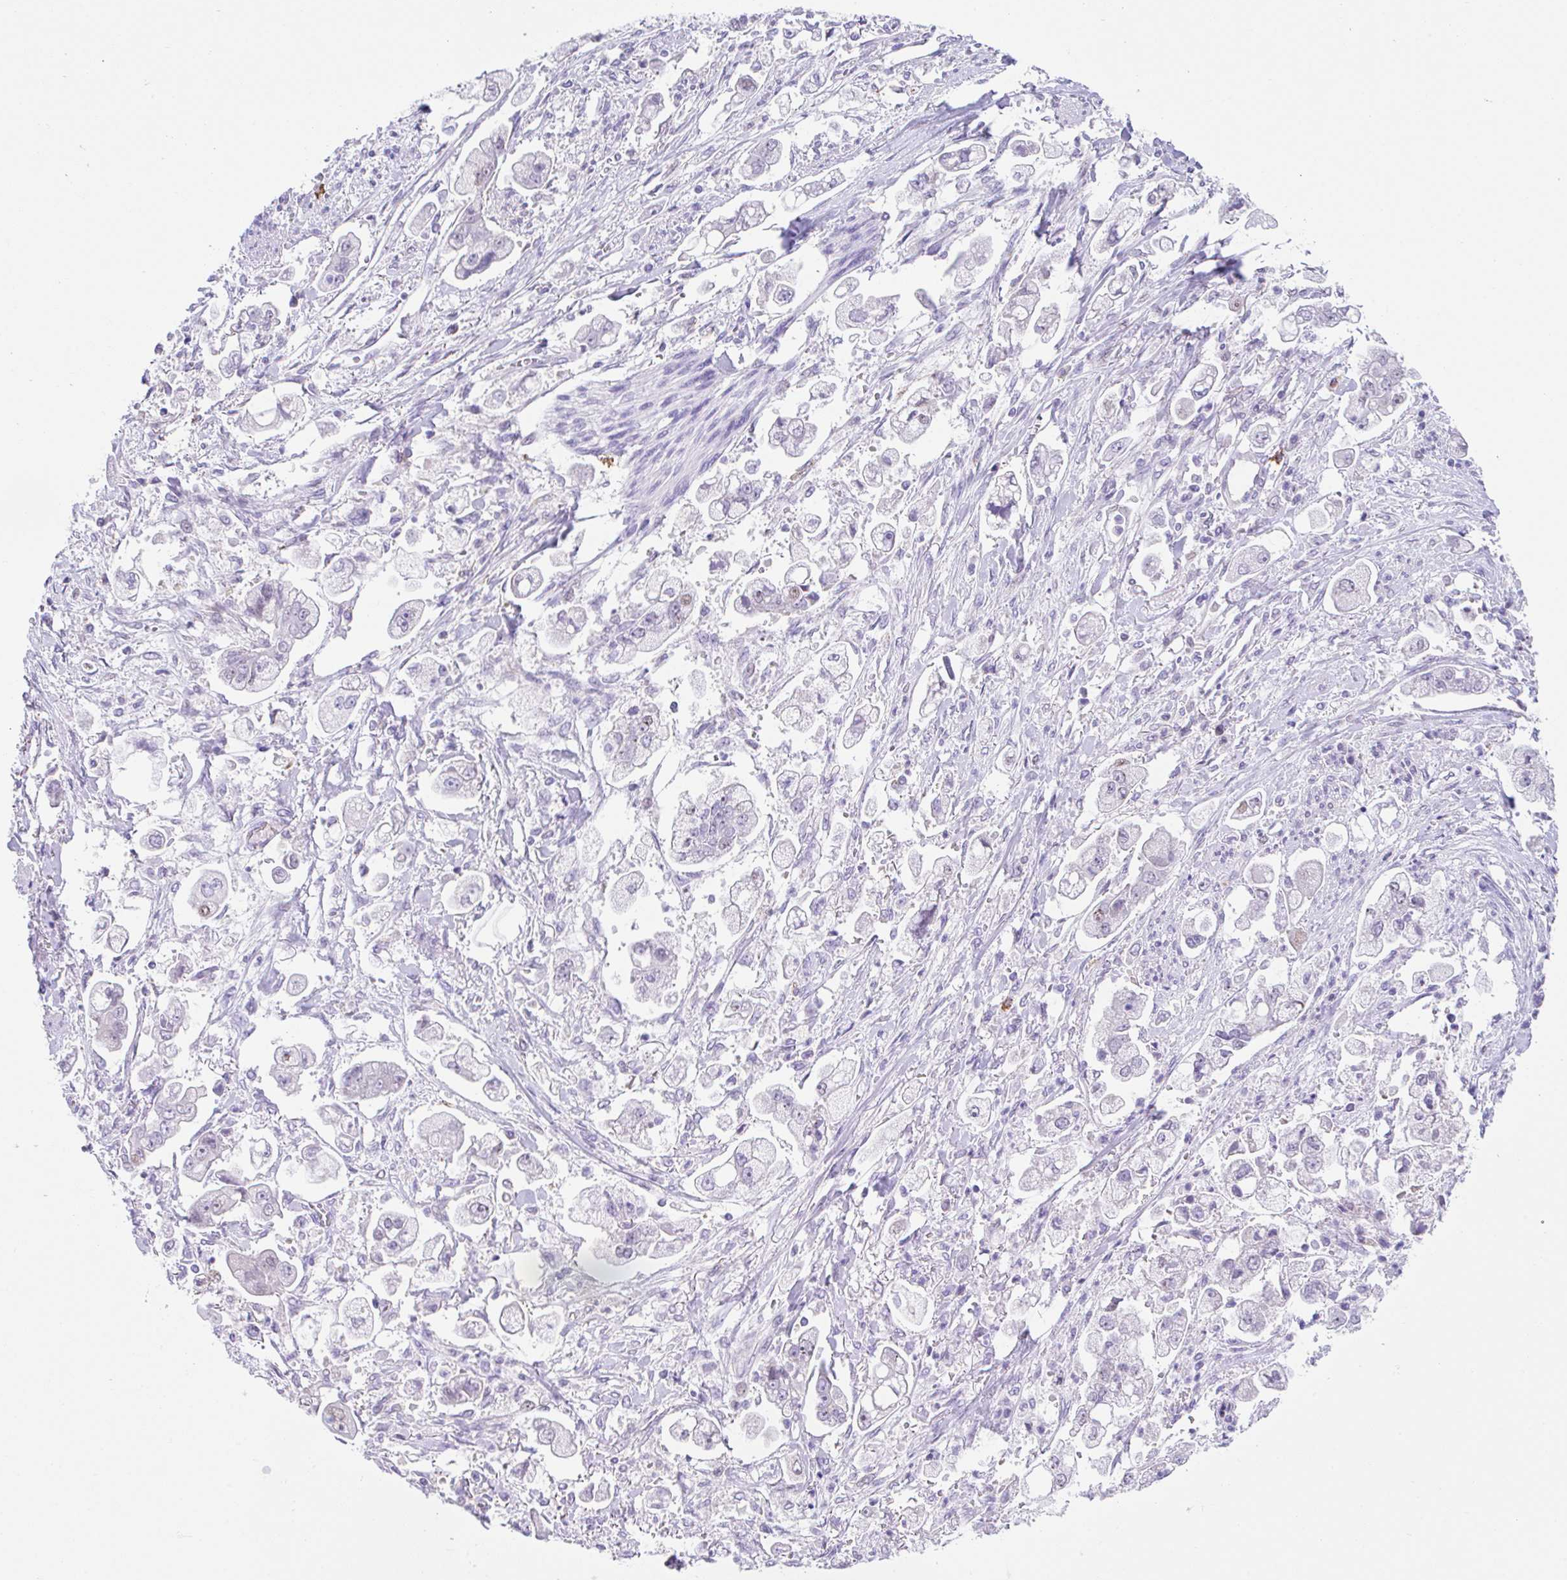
{"staining": {"intensity": "negative", "quantity": "none", "location": "none"}, "tissue": "stomach cancer", "cell_type": "Tumor cells", "image_type": "cancer", "snomed": [{"axis": "morphology", "description": "Adenocarcinoma, NOS"}, {"axis": "topography", "description": "Stomach"}], "caption": "Stomach cancer (adenocarcinoma) stained for a protein using immunohistochemistry (IHC) demonstrates no staining tumor cells.", "gene": "HACD4", "patient": {"sex": "male", "age": 62}}